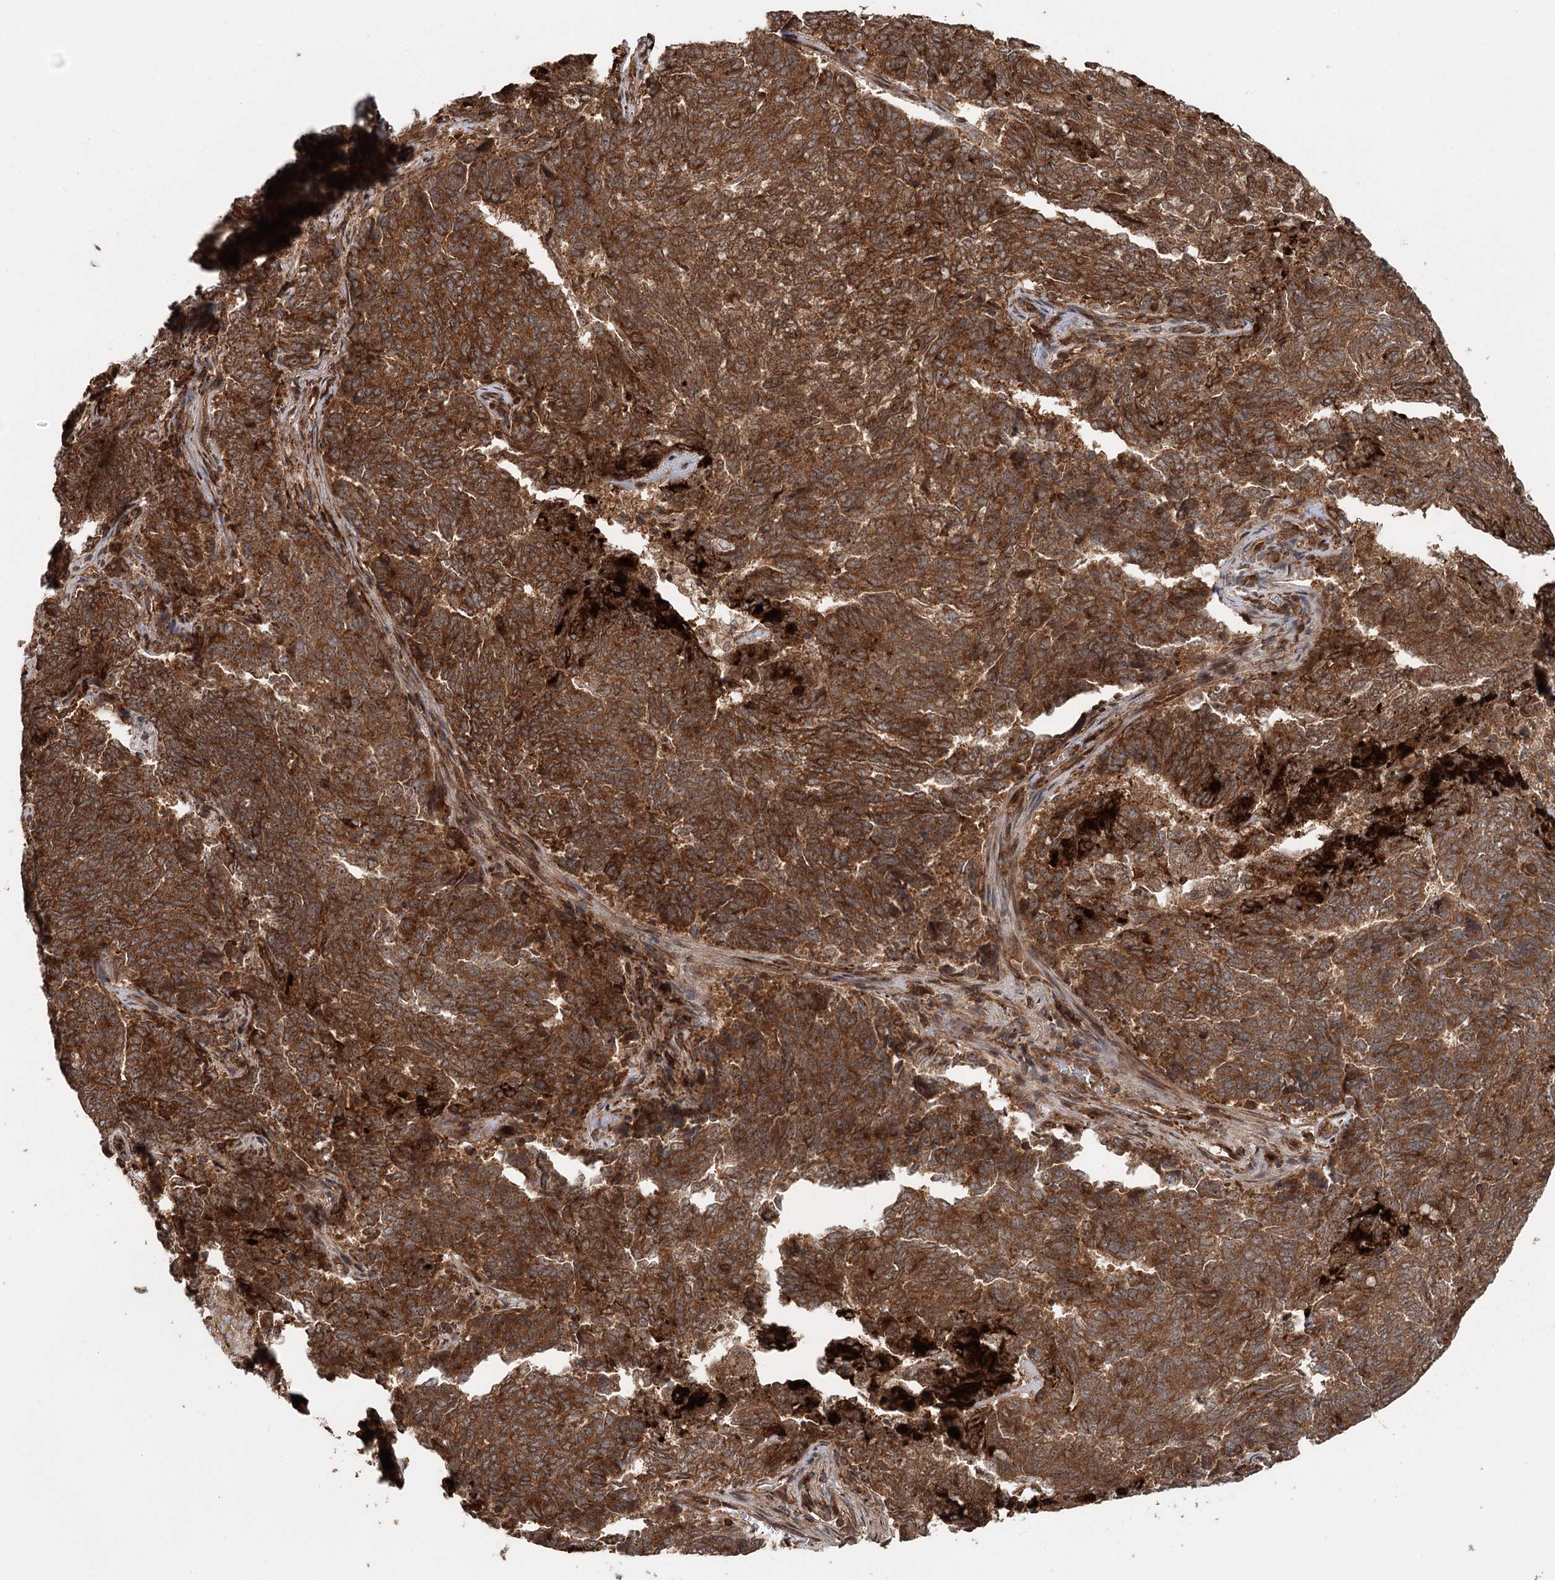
{"staining": {"intensity": "strong", "quantity": ">75%", "location": "cytoplasmic/membranous"}, "tissue": "endometrial cancer", "cell_type": "Tumor cells", "image_type": "cancer", "snomed": [{"axis": "morphology", "description": "Adenocarcinoma, NOS"}, {"axis": "topography", "description": "Endometrium"}], "caption": "About >75% of tumor cells in endometrial cancer demonstrate strong cytoplasmic/membranous protein expression as visualized by brown immunohistochemical staining.", "gene": "RNF111", "patient": {"sex": "female", "age": 80}}